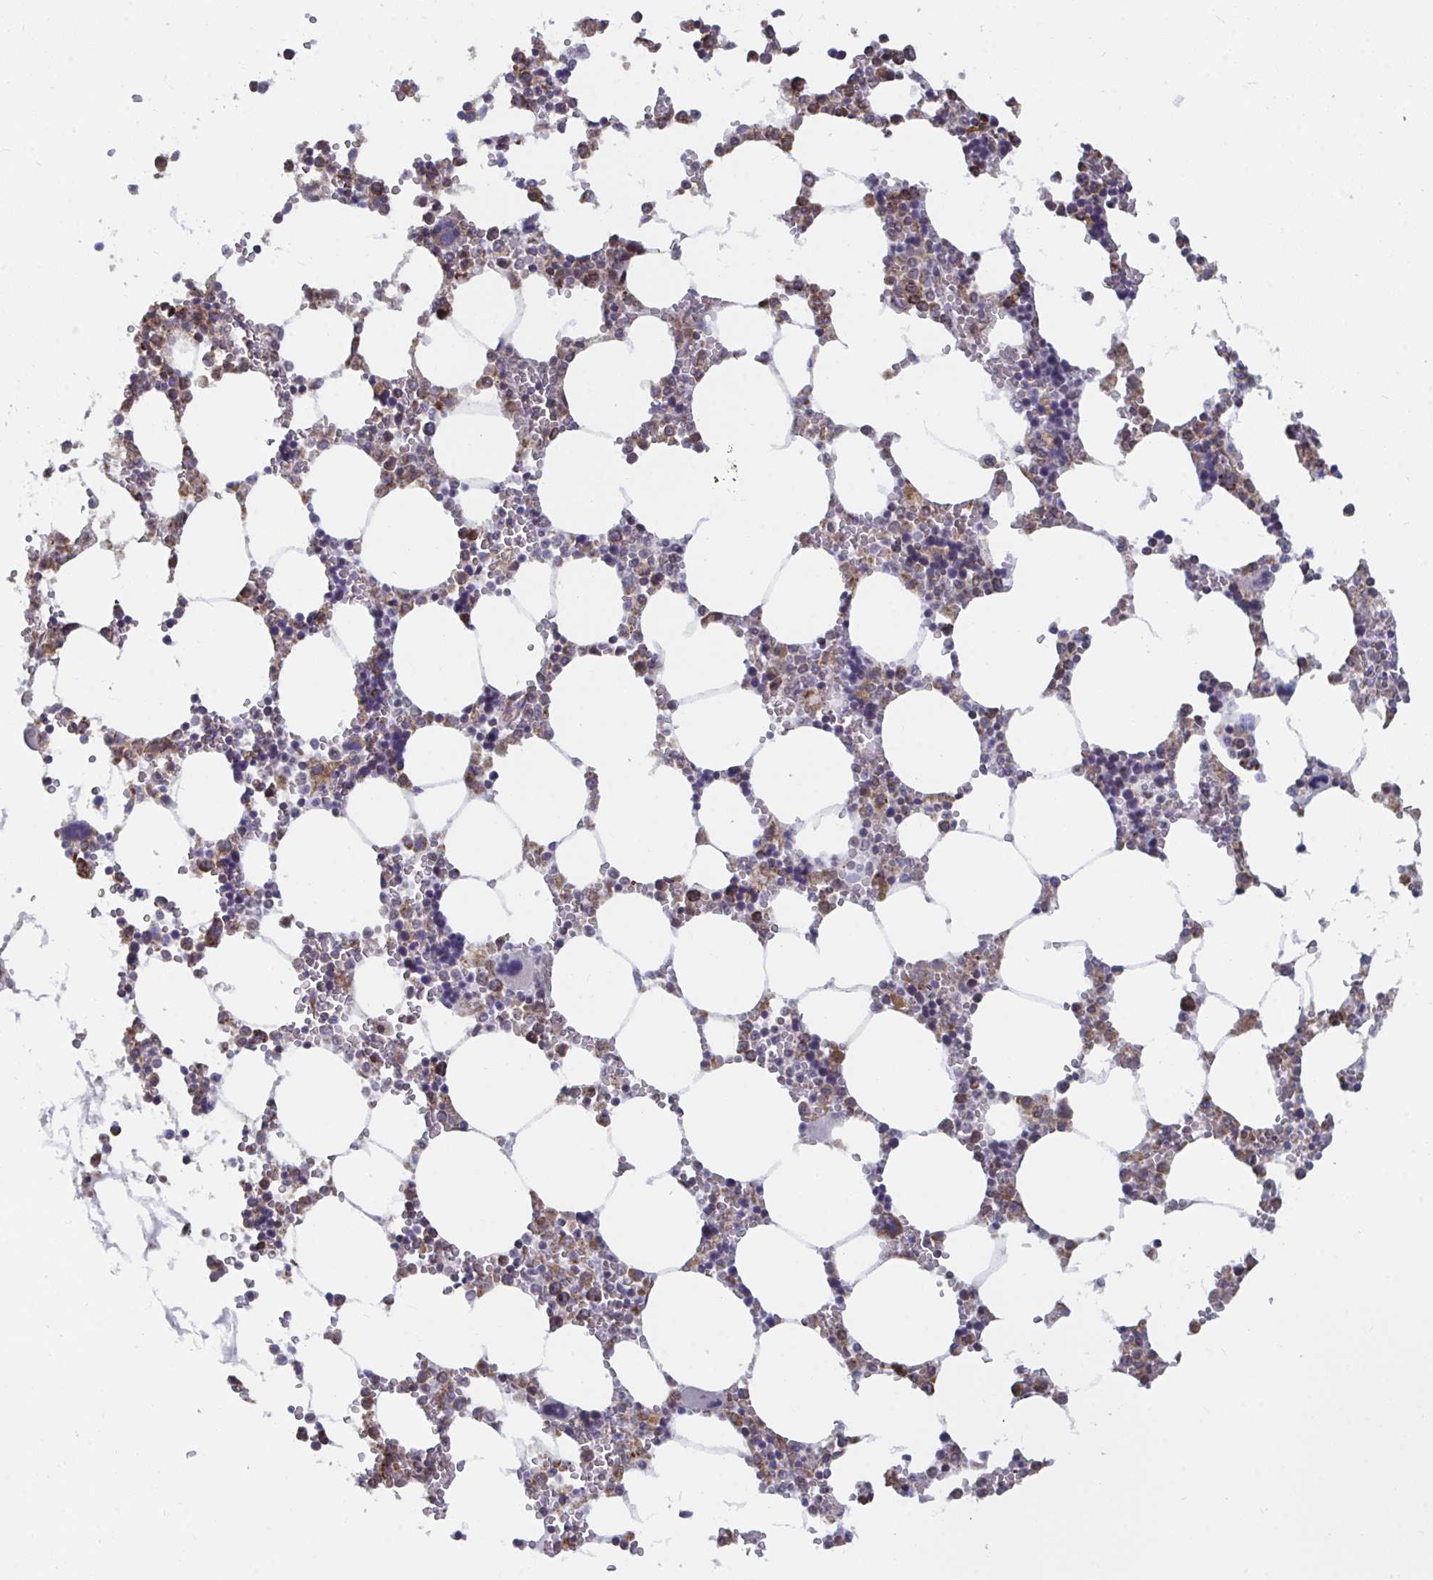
{"staining": {"intensity": "weak", "quantity": "25%-75%", "location": "cytoplasmic/membranous"}, "tissue": "bone marrow", "cell_type": "Hematopoietic cells", "image_type": "normal", "snomed": [{"axis": "morphology", "description": "Normal tissue, NOS"}, {"axis": "topography", "description": "Bone marrow"}], "caption": "The histopathology image exhibits immunohistochemical staining of normal bone marrow. There is weak cytoplasmic/membranous expression is present in approximately 25%-75% of hematopoietic cells.", "gene": "ELAVL1", "patient": {"sex": "male", "age": 64}}